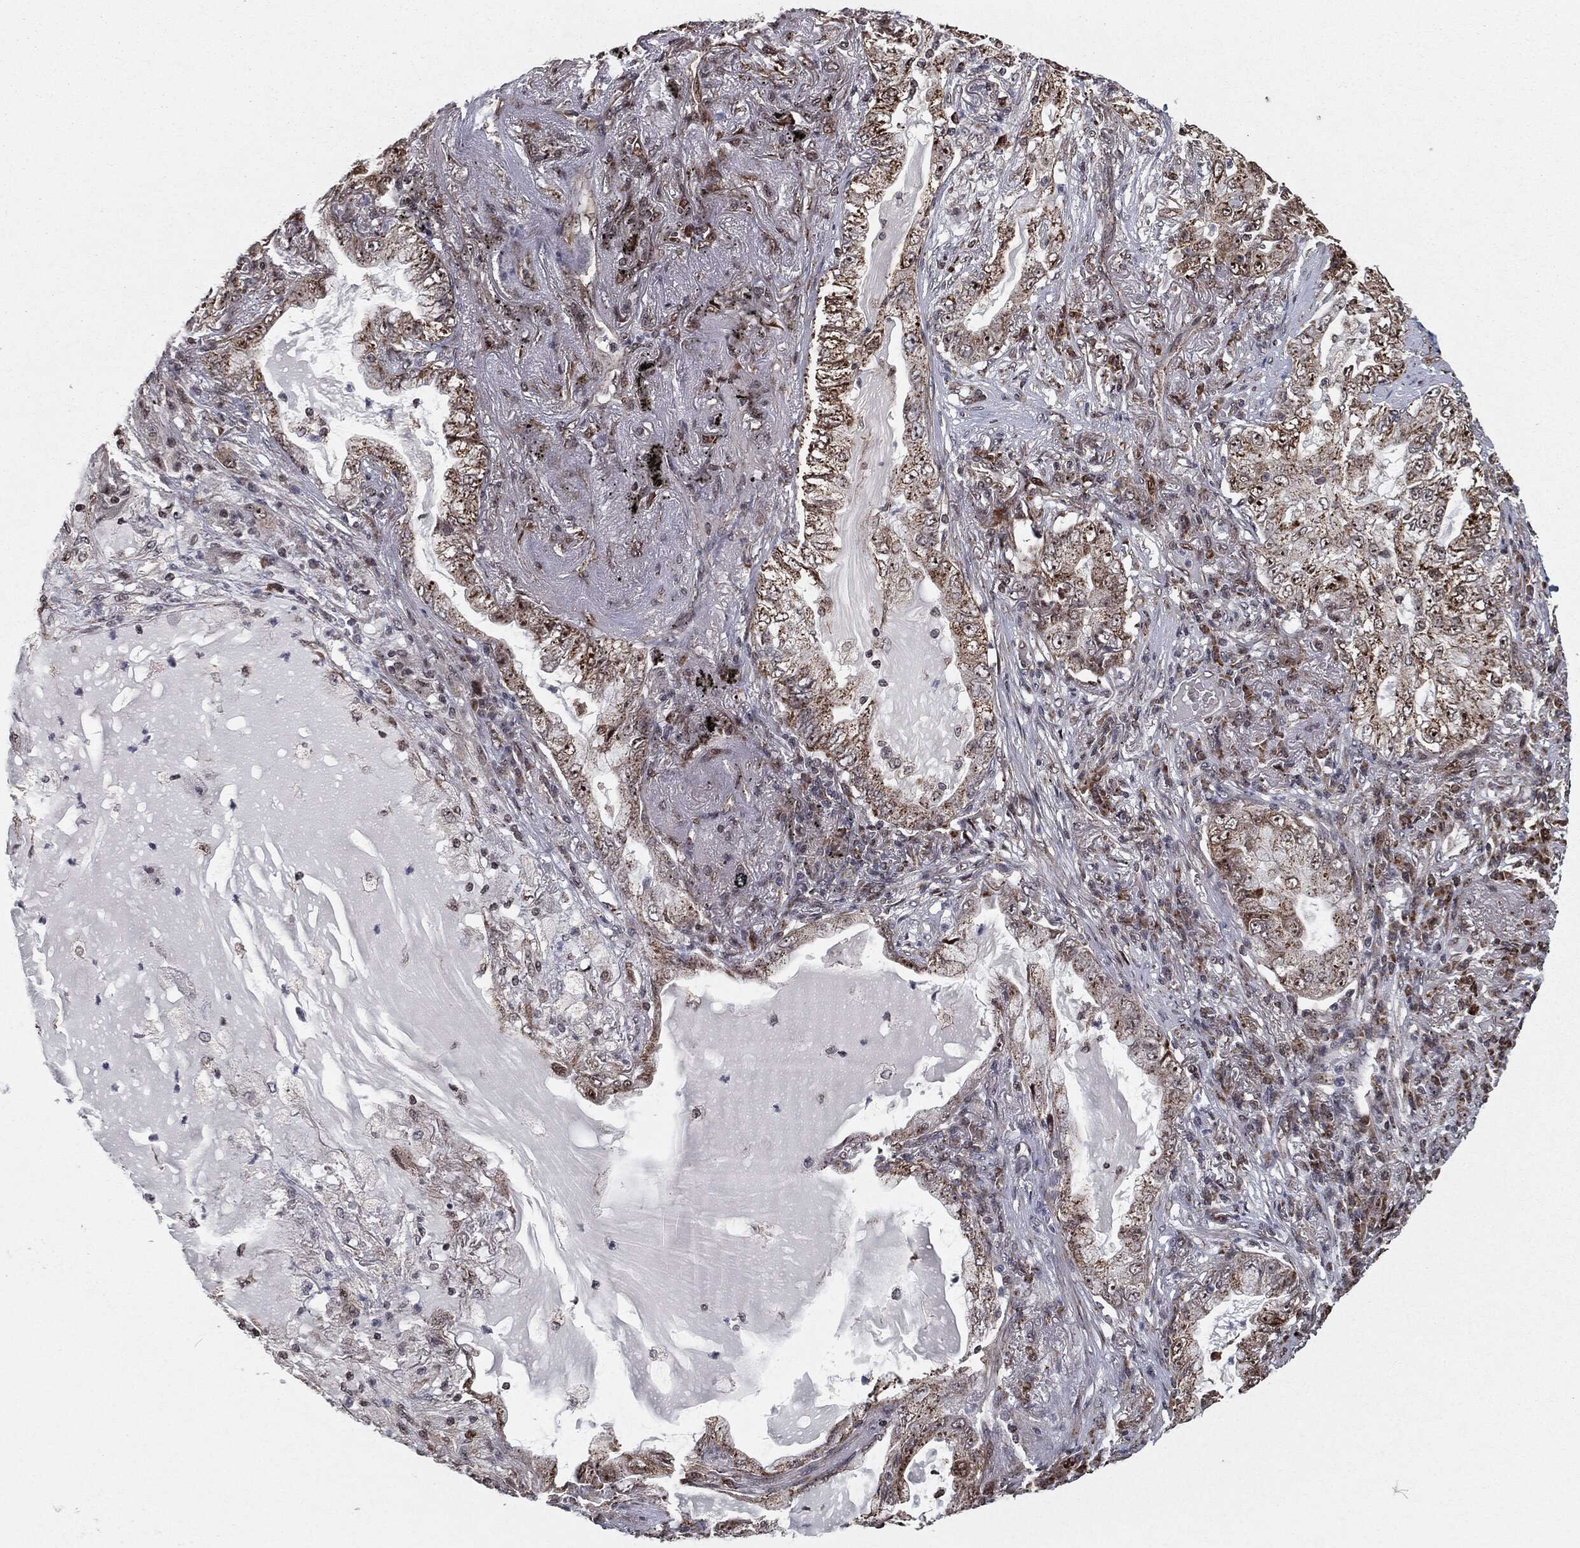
{"staining": {"intensity": "weak", "quantity": "25%-75%", "location": "cytoplasmic/membranous"}, "tissue": "lung cancer", "cell_type": "Tumor cells", "image_type": "cancer", "snomed": [{"axis": "morphology", "description": "Adenocarcinoma, NOS"}, {"axis": "topography", "description": "Lung"}], "caption": "Weak cytoplasmic/membranous positivity is appreciated in about 25%-75% of tumor cells in lung cancer.", "gene": "CHCHD2", "patient": {"sex": "female", "age": 73}}